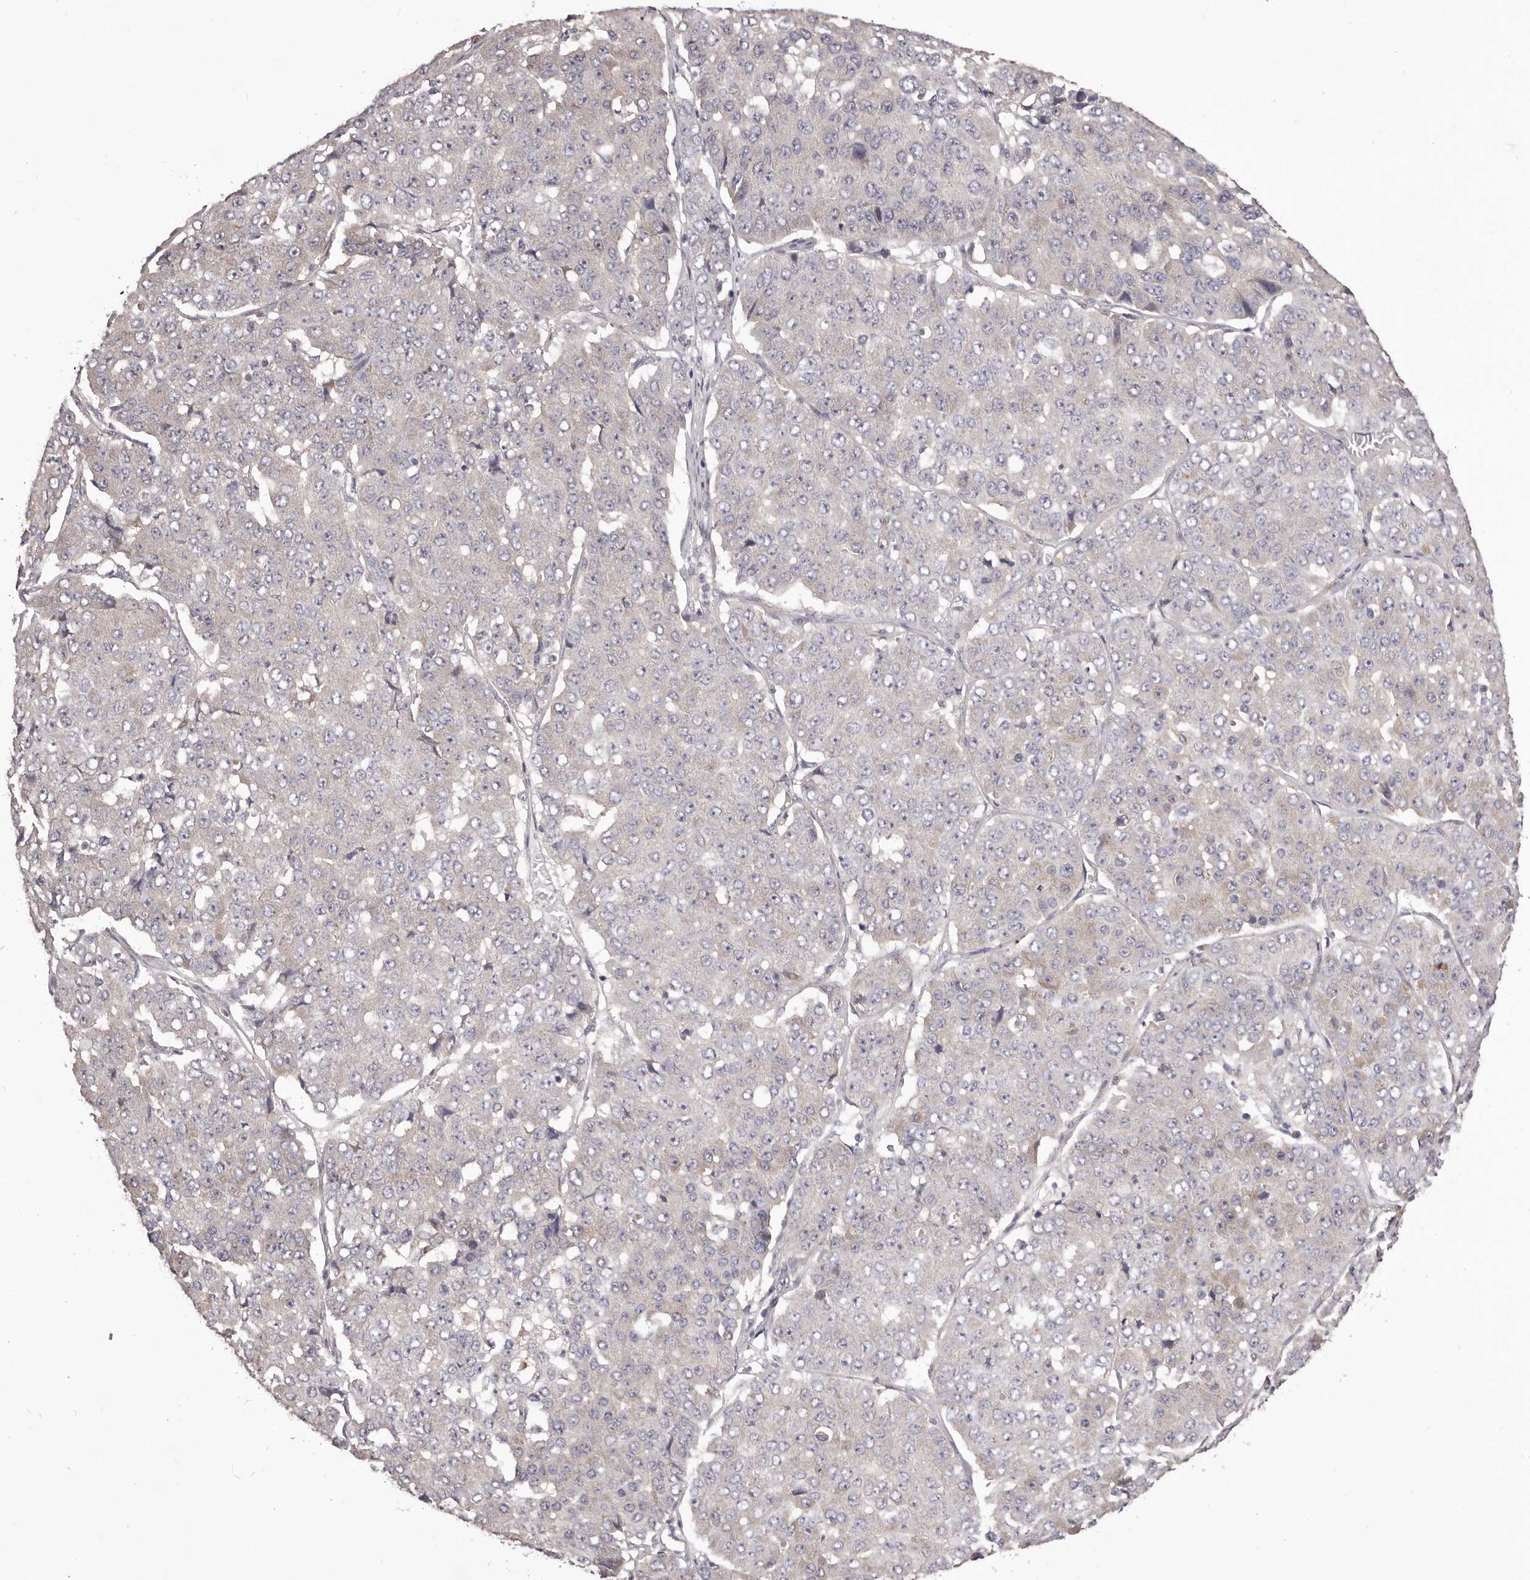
{"staining": {"intensity": "negative", "quantity": "none", "location": "none"}, "tissue": "pancreatic cancer", "cell_type": "Tumor cells", "image_type": "cancer", "snomed": [{"axis": "morphology", "description": "Adenocarcinoma, NOS"}, {"axis": "topography", "description": "Pancreas"}], "caption": "Tumor cells are negative for protein expression in human pancreatic cancer.", "gene": "PNRC1", "patient": {"sex": "male", "age": 50}}